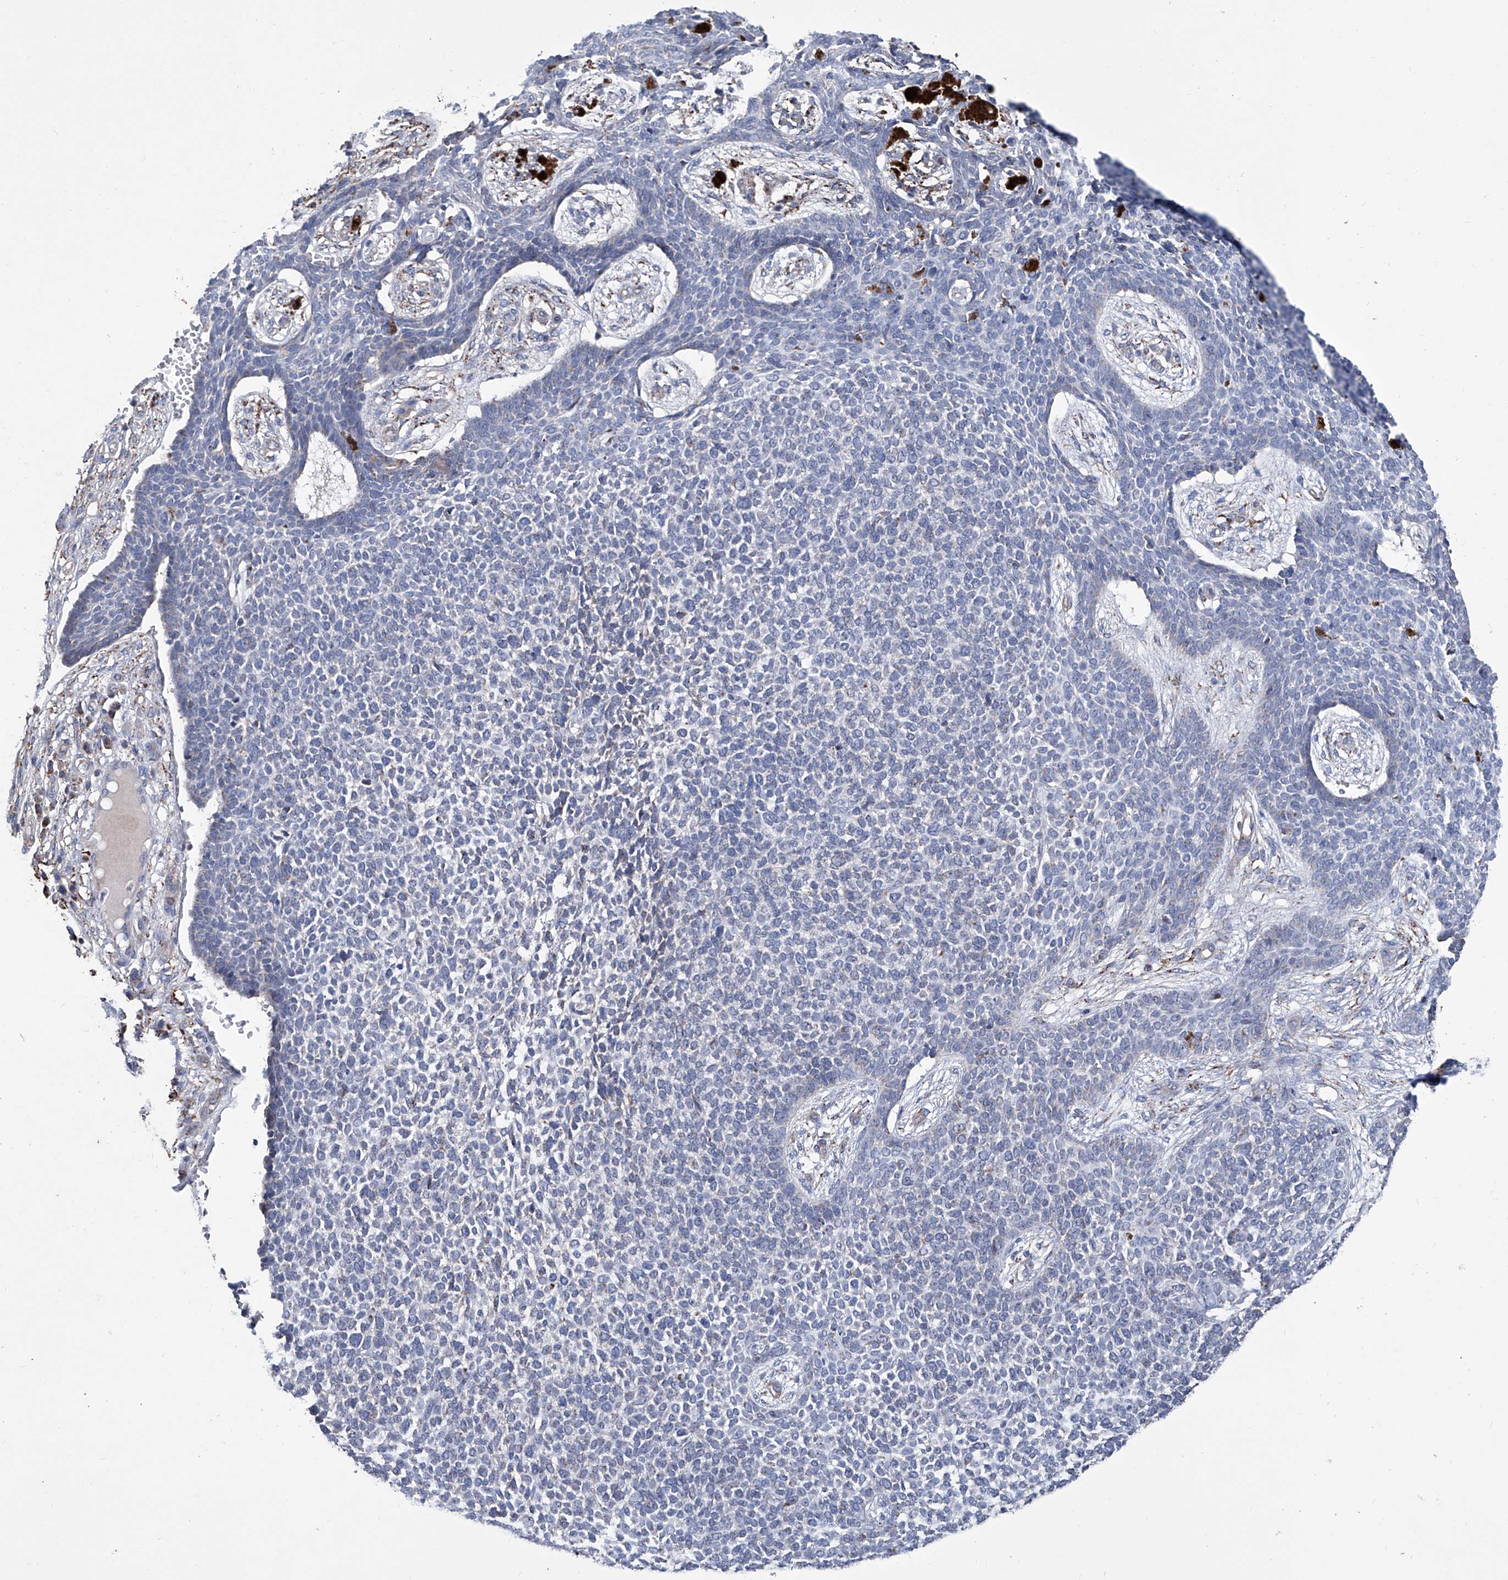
{"staining": {"intensity": "negative", "quantity": "none", "location": "none"}, "tissue": "skin cancer", "cell_type": "Tumor cells", "image_type": "cancer", "snomed": [{"axis": "morphology", "description": "Basal cell carcinoma"}, {"axis": "topography", "description": "Skin"}], "caption": "Skin basal cell carcinoma was stained to show a protein in brown. There is no significant expression in tumor cells.", "gene": "NHS", "patient": {"sex": "female", "age": 84}}